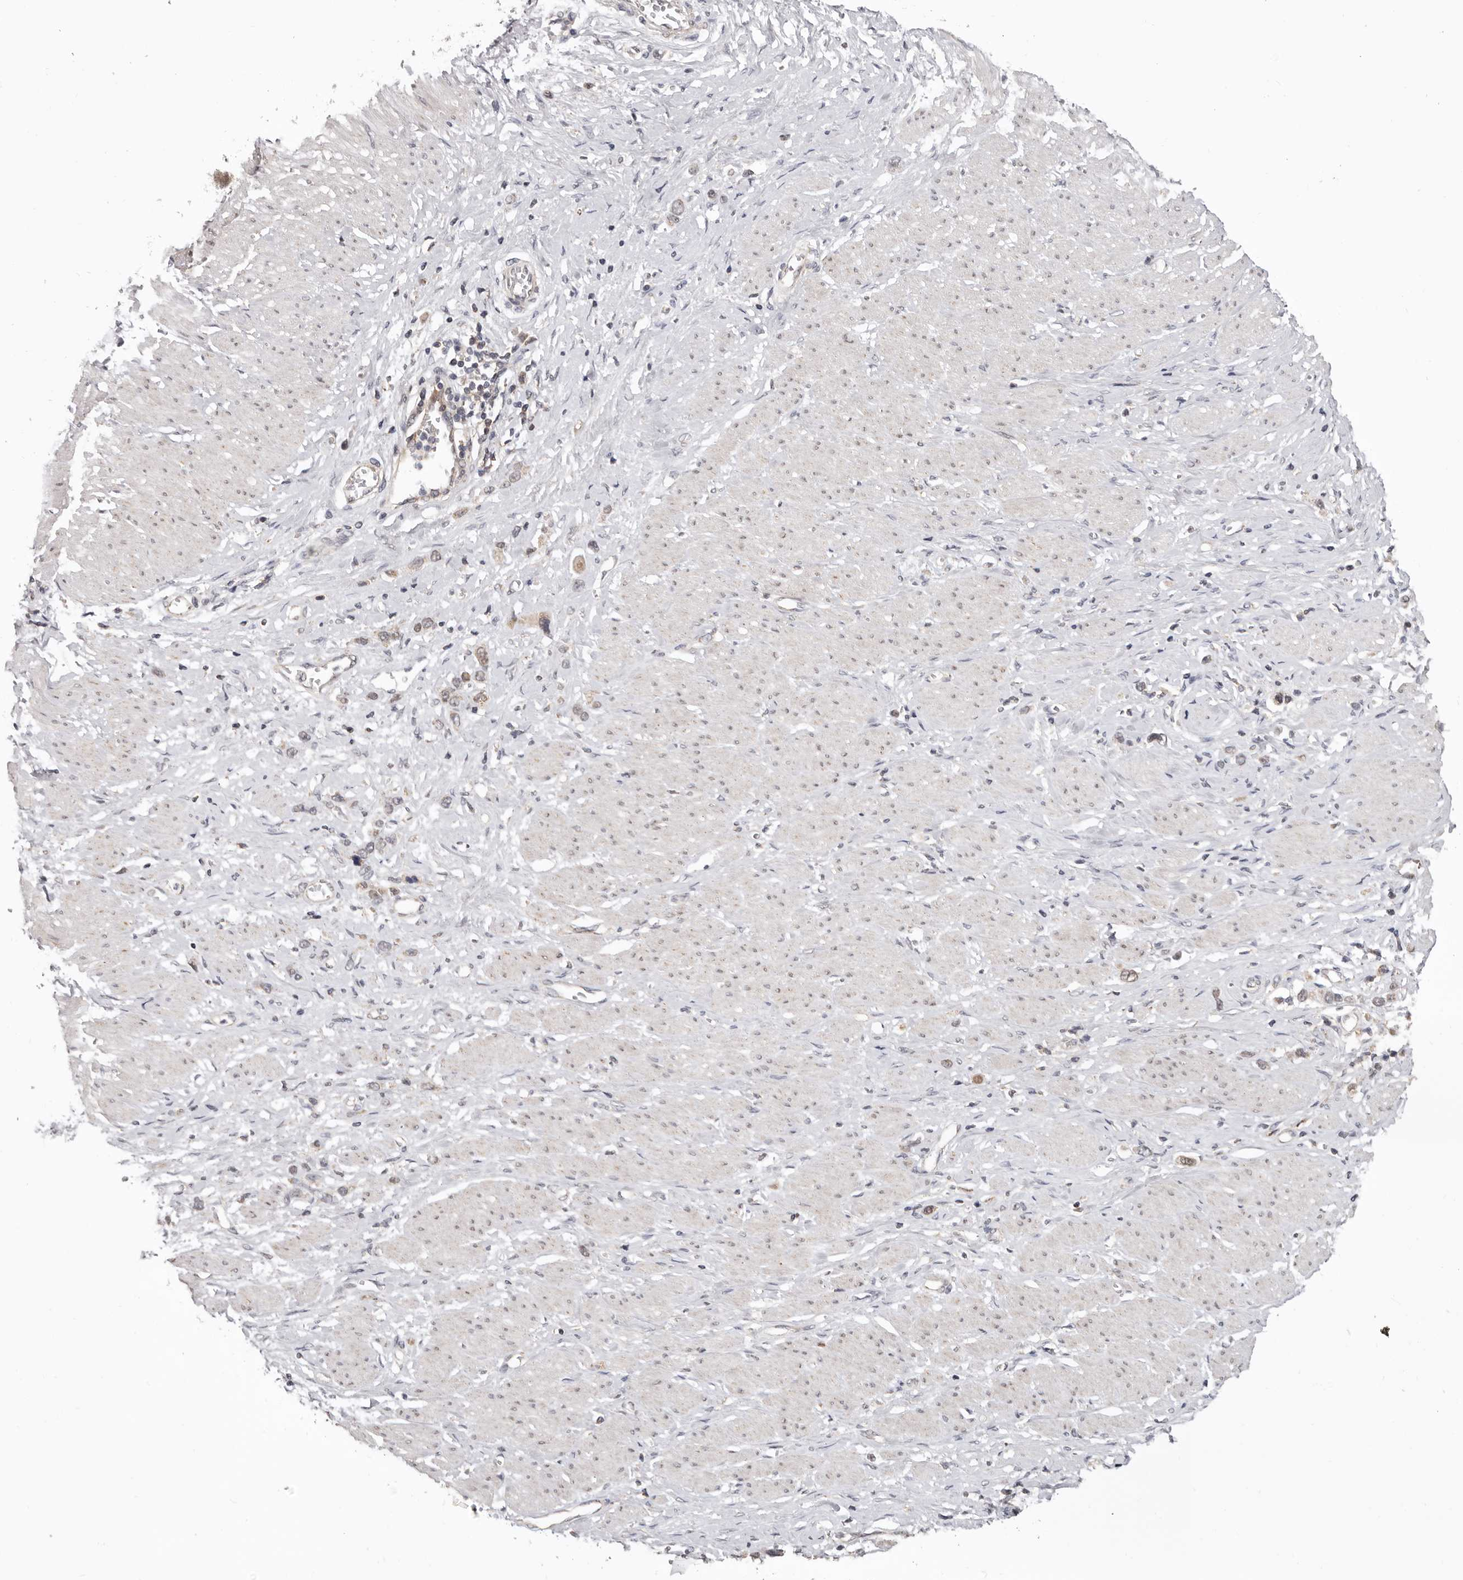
{"staining": {"intensity": "weak", "quantity": ">75%", "location": "cytoplasmic/membranous,nuclear"}, "tissue": "stomach cancer", "cell_type": "Tumor cells", "image_type": "cancer", "snomed": [{"axis": "morphology", "description": "Adenocarcinoma, NOS"}, {"axis": "topography", "description": "Stomach"}], "caption": "Adenocarcinoma (stomach) was stained to show a protein in brown. There is low levels of weak cytoplasmic/membranous and nuclear expression in approximately >75% of tumor cells. (Stains: DAB in brown, nuclei in blue, Microscopy: brightfield microscopy at high magnification).", "gene": "MOGAT2", "patient": {"sex": "female", "age": 65}}